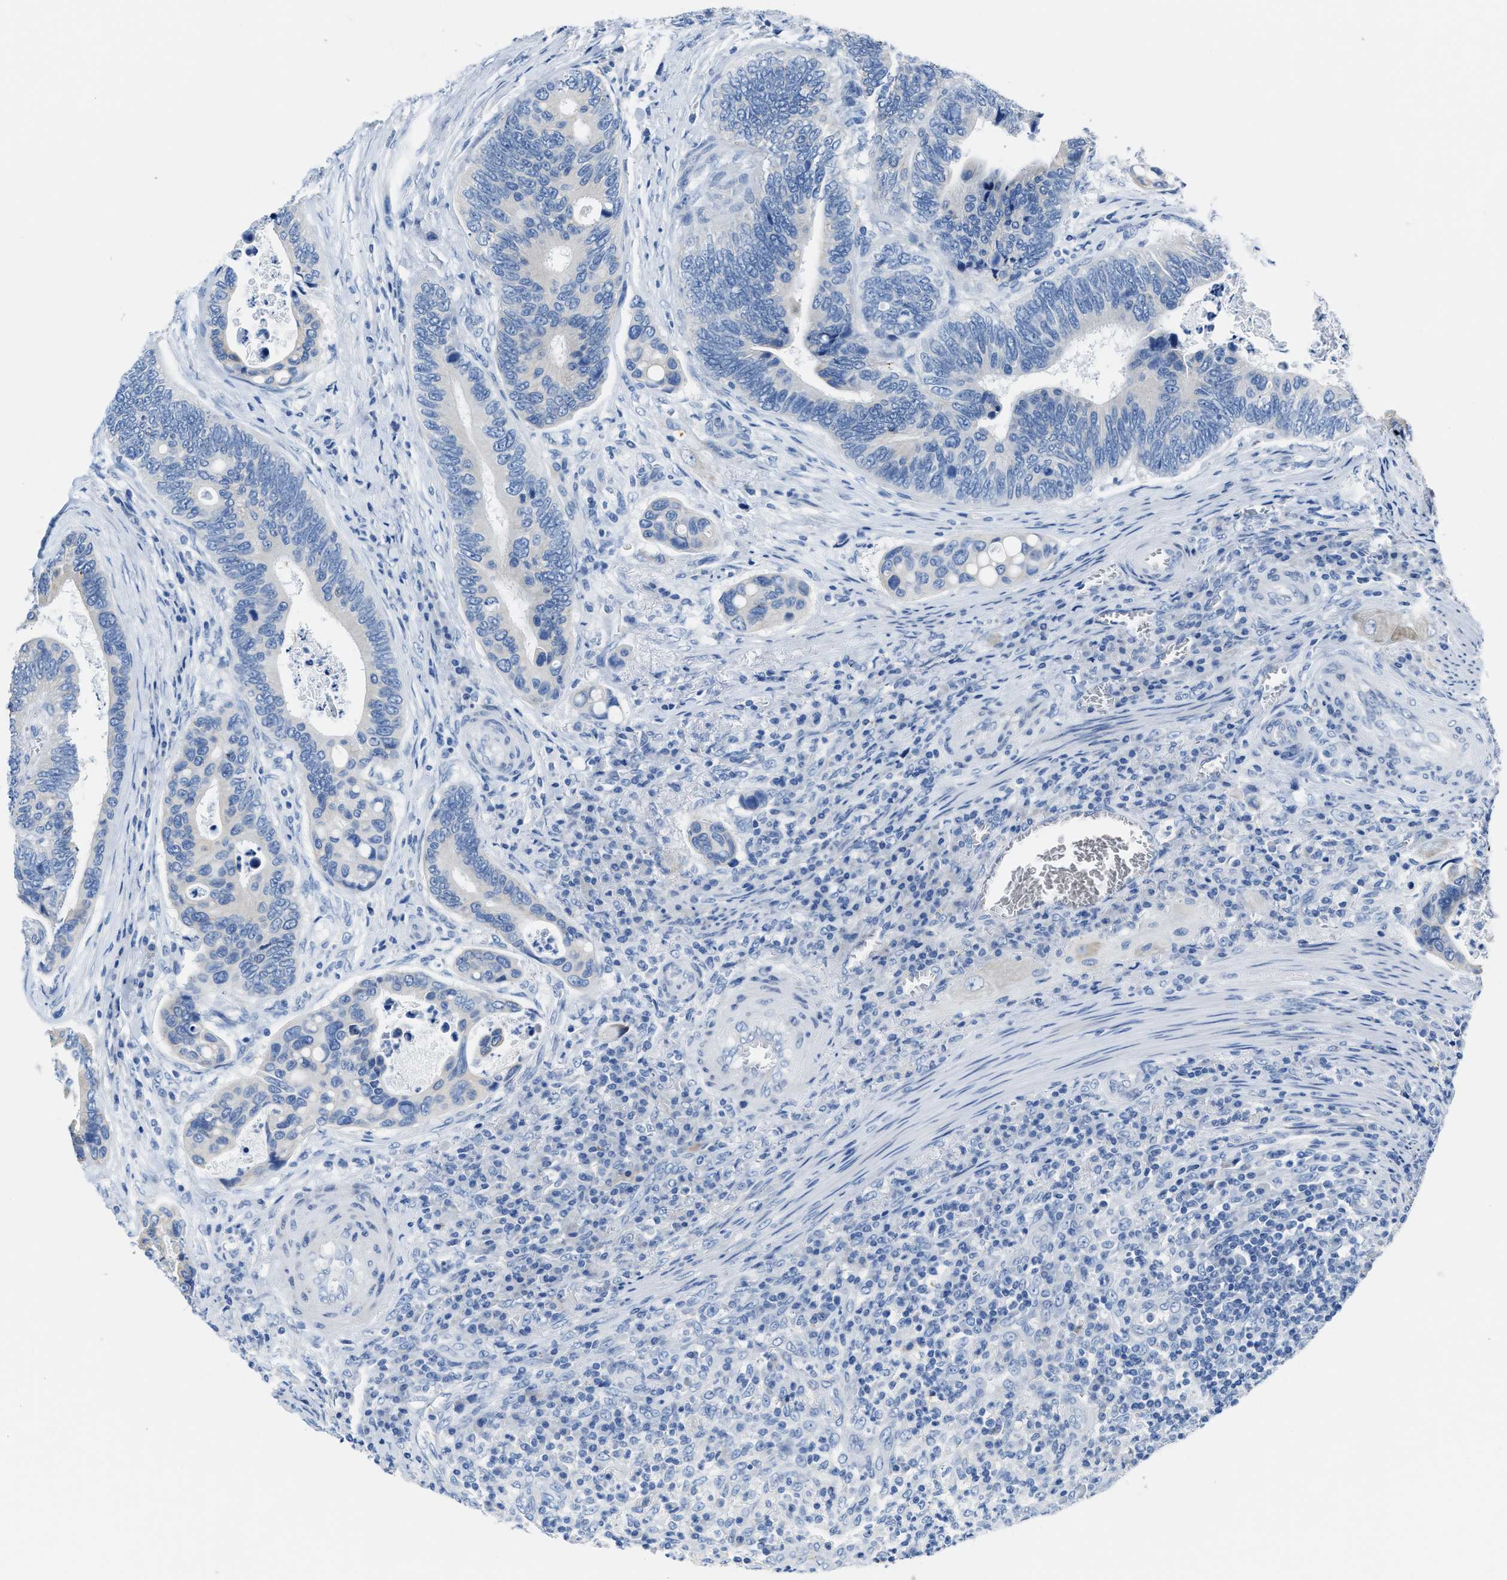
{"staining": {"intensity": "negative", "quantity": "none", "location": "none"}, "tissue": "colorectal cancer", "cell_type": "Tumor cells", "image_type": "cancer", "snomed": [{"axis": "morphology", "description": "Inflammation, NOS"}, {"axis": "morphology", "description": "Adenocarcinoma, NOS"}, {"axis": "topography", "description": "Colon"}], "caption": "Histopathology image shows no protein positivity in tumor cells of adenocarcinoma (colorectal) tissue.", "gene": "ASZ1", "patient": {"sex": "male", "age": 72}}